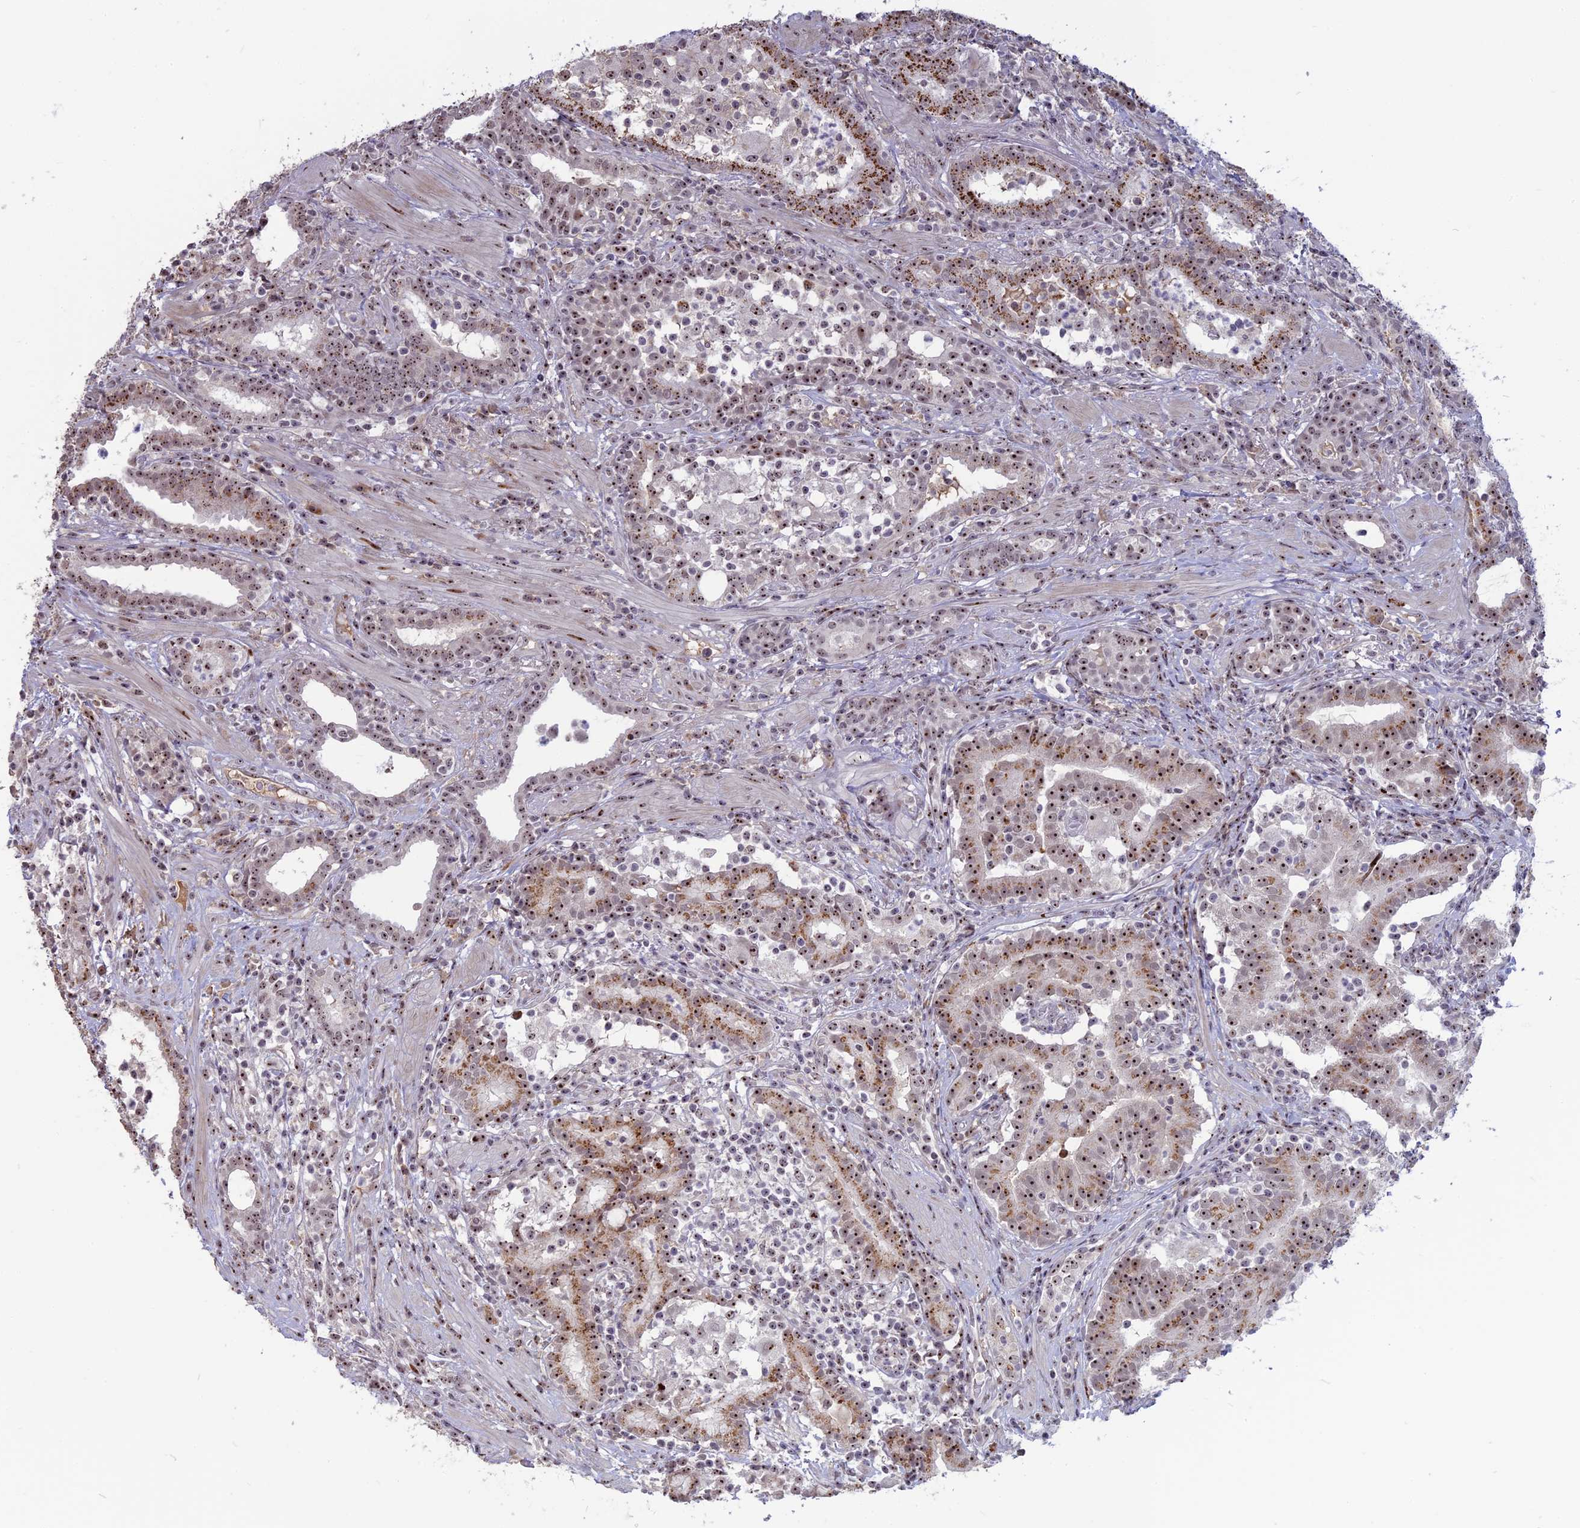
{"staining": {"intensity": "strong", "quantity": ">75%", "location": "nuclear"}, "tissue": "prostate cancer", "cell_type": "Tumor cells", "image_type": "cancer", "snomed": [{"axis": "morphology", "description": "Adenocarcinoma, High grade"}, {"axis": "topography", "description": "Prostate"}], "caption": "A high-resolution photomicrograph shows immunohistochemistry staining of high-grade adenocarcinoma (prostate), which demonstrates strong nuclear expression in about >75% of tumor cells. The protein of interest is shown in brown color, while the nuclei are stained blue.", "gene": "FAM131A", "patient": {"sex": "male", "age": 67}}